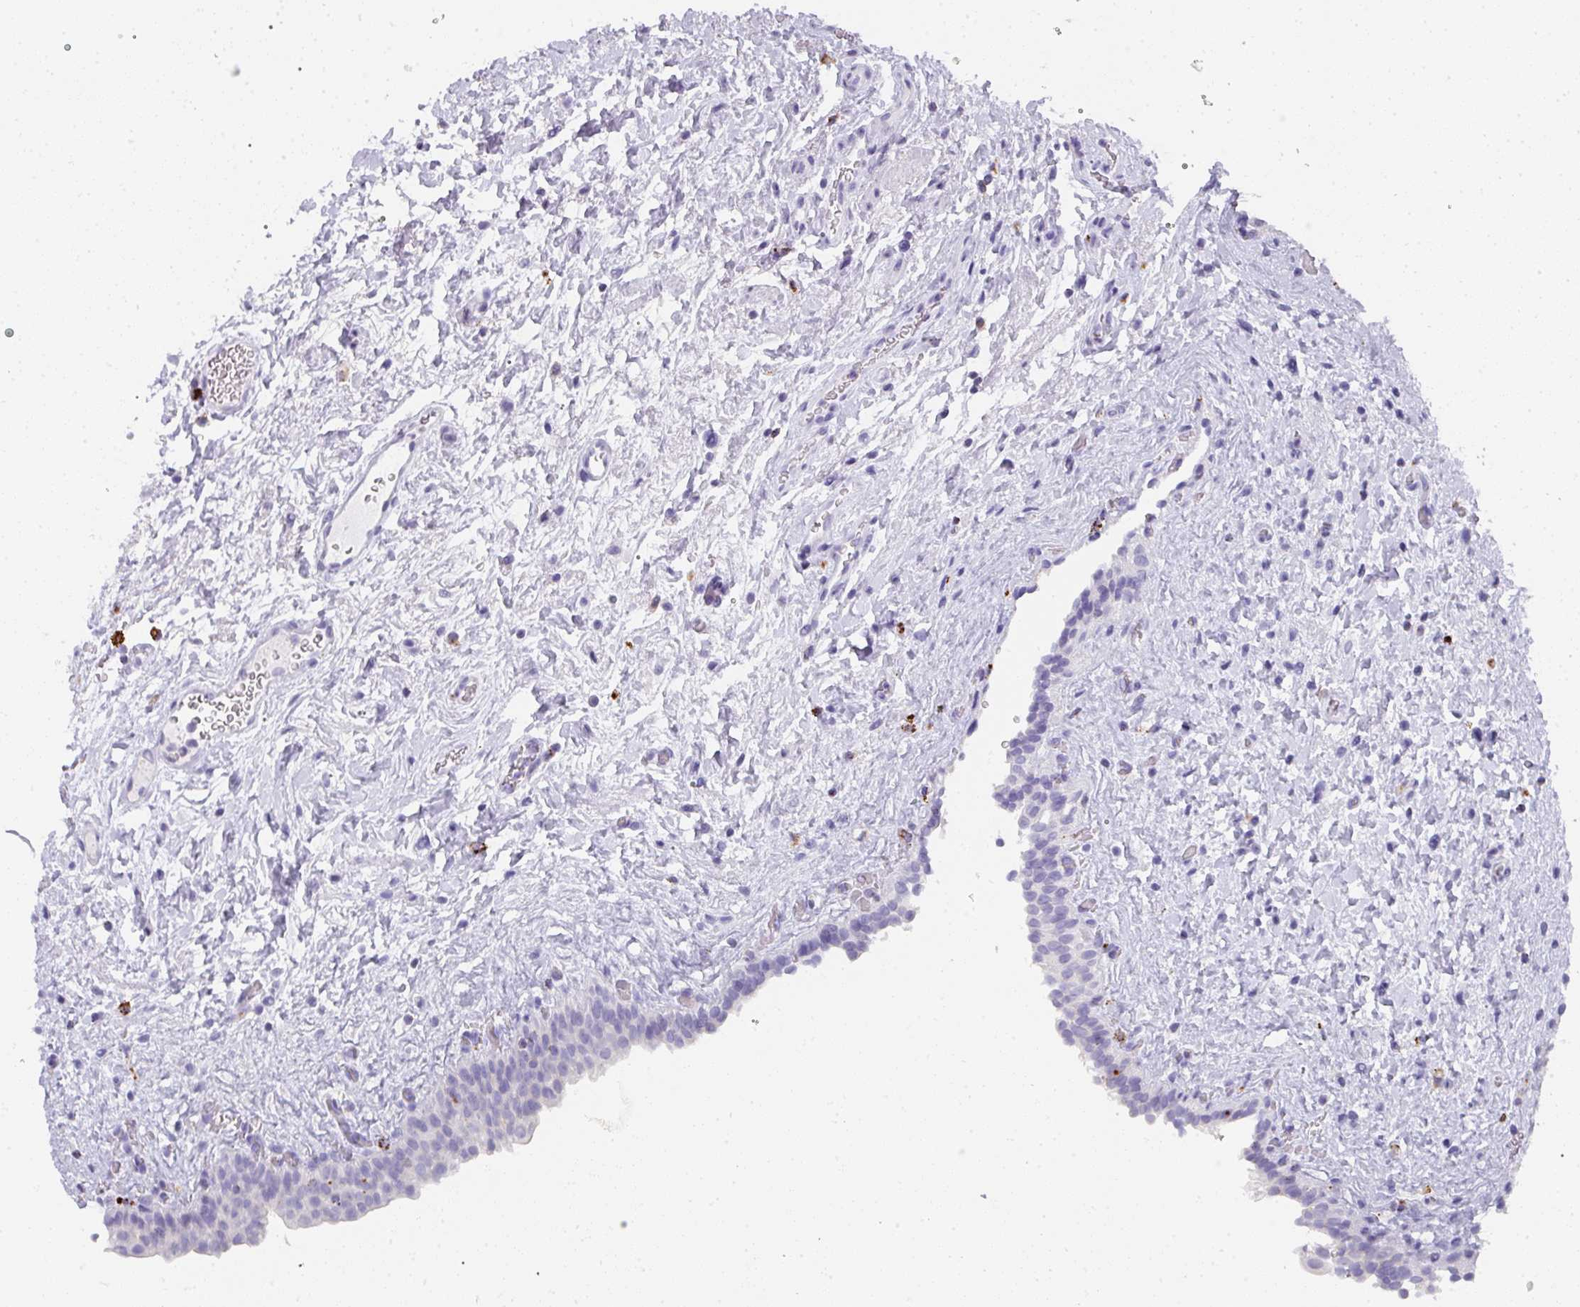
{"staining": {"intensity": "negative", "quantity": "none", "location": "none"}, "tissue": "urinary bladder", "cell_type": "Urothelial cells", "image_type": "normal", "snomed": [{"axis": "morphology", "description": "Normal tissue, NOS"}, {"axis": "topography", "description": "Urinary bladder"}], "caption": "This is an immunohistochemistry (IHC) micrograph of benign urinary bladder. There is no positivity in urothelial cells.", "gene": "MMACHC", "patient": {"sex": "male", "age": 69}}